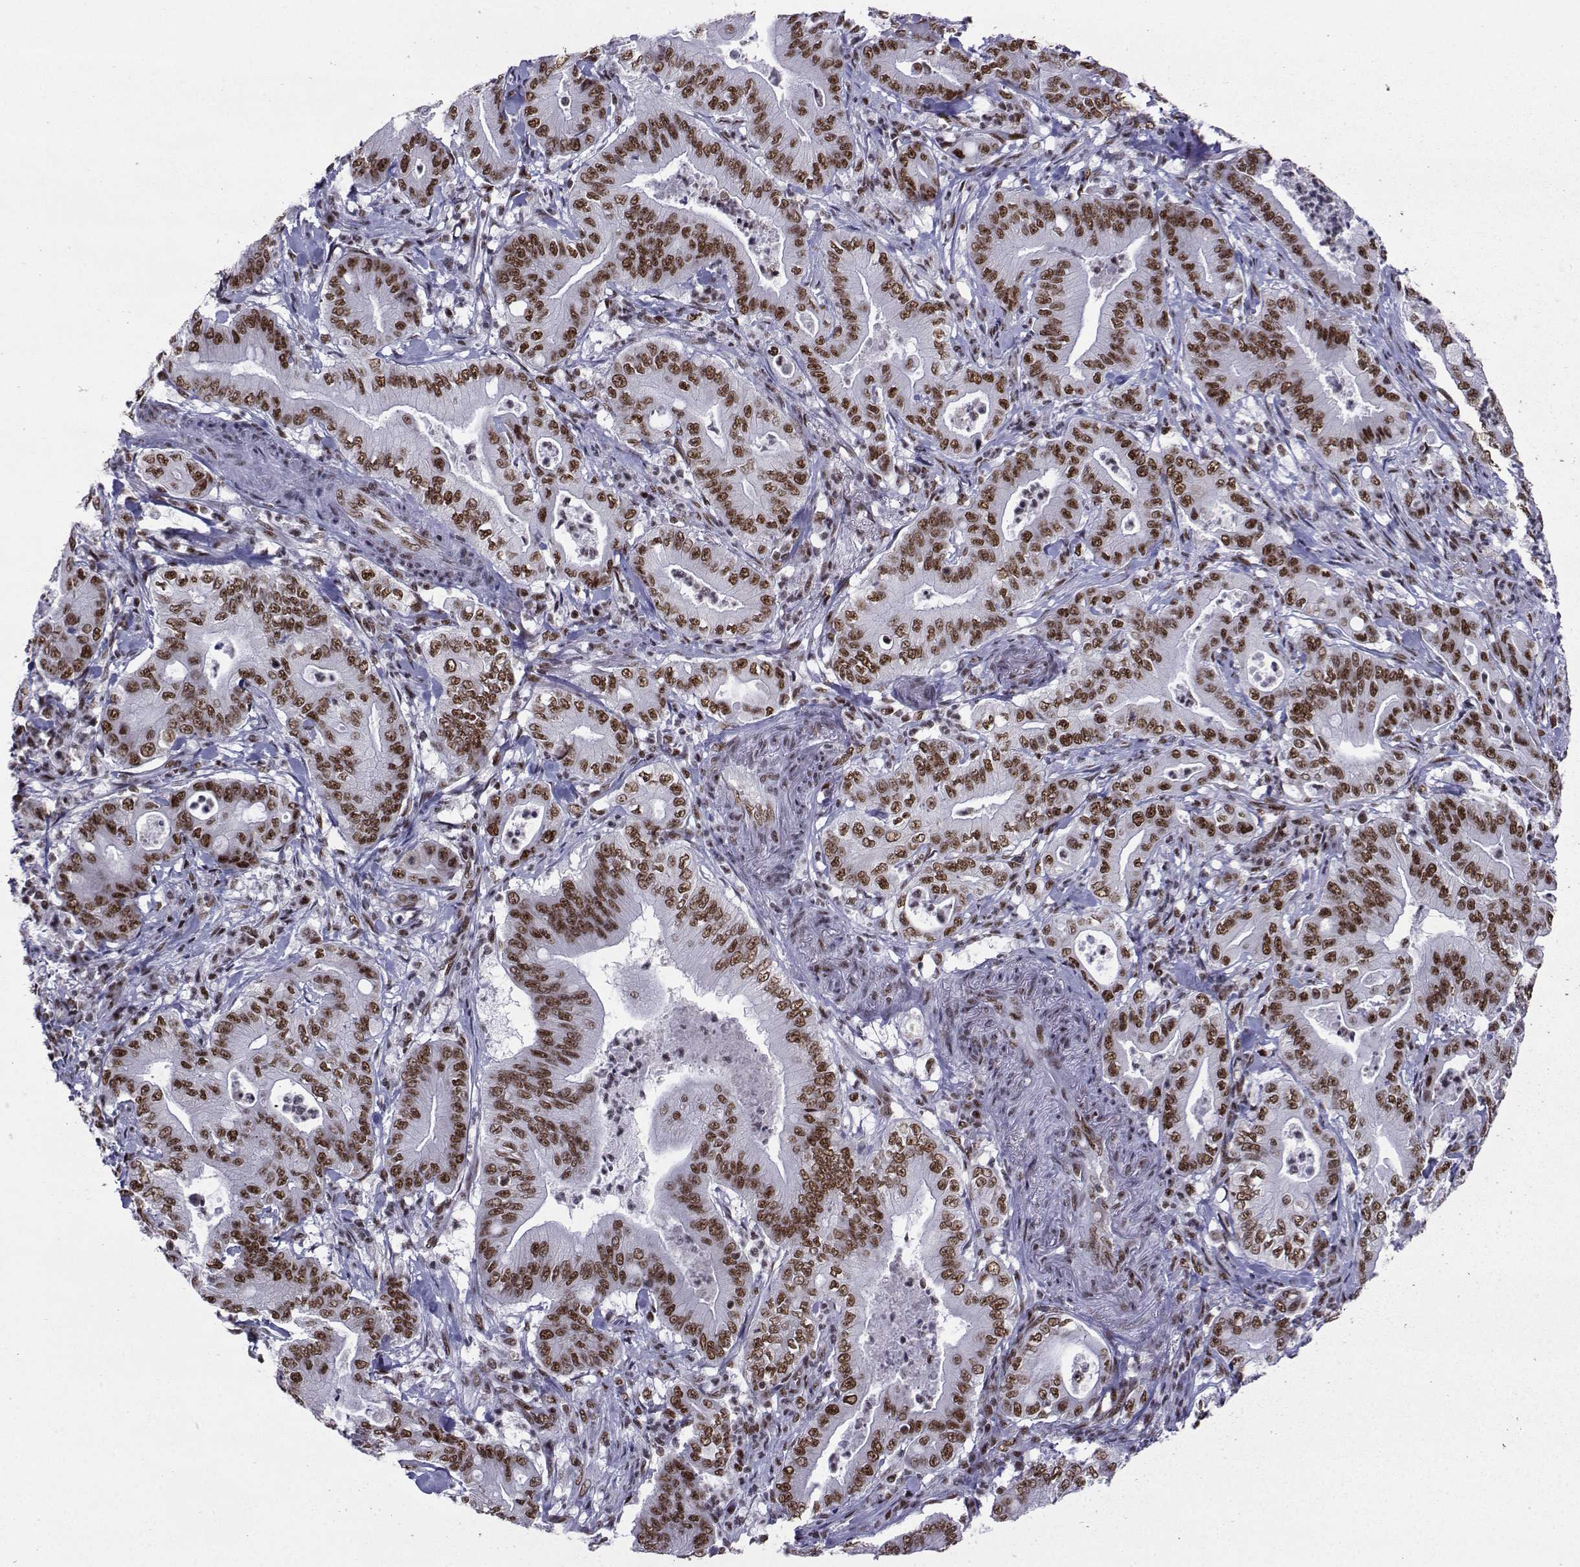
{"staining": {"intensity": "moderate", "quantity": ">75%", "location": "nuclear"}, "tissue": "pancreatic cancer", "cell_type": "Tumor cells", "image_type": "cancer", "snomed": [{"axis": "morphology", "description": "Adenocarcinoma, NOS"}, {"axis": "topography", "description": "Pancreas"}], "caption": "Tumor cells exhibit medium levels of moderate nuclear positivity in about >75% of cells in human pancreatic cancer (adenocarcinoma).", "gene": "SNRPB2", "patient": {"sex": "male", "age": 71}}